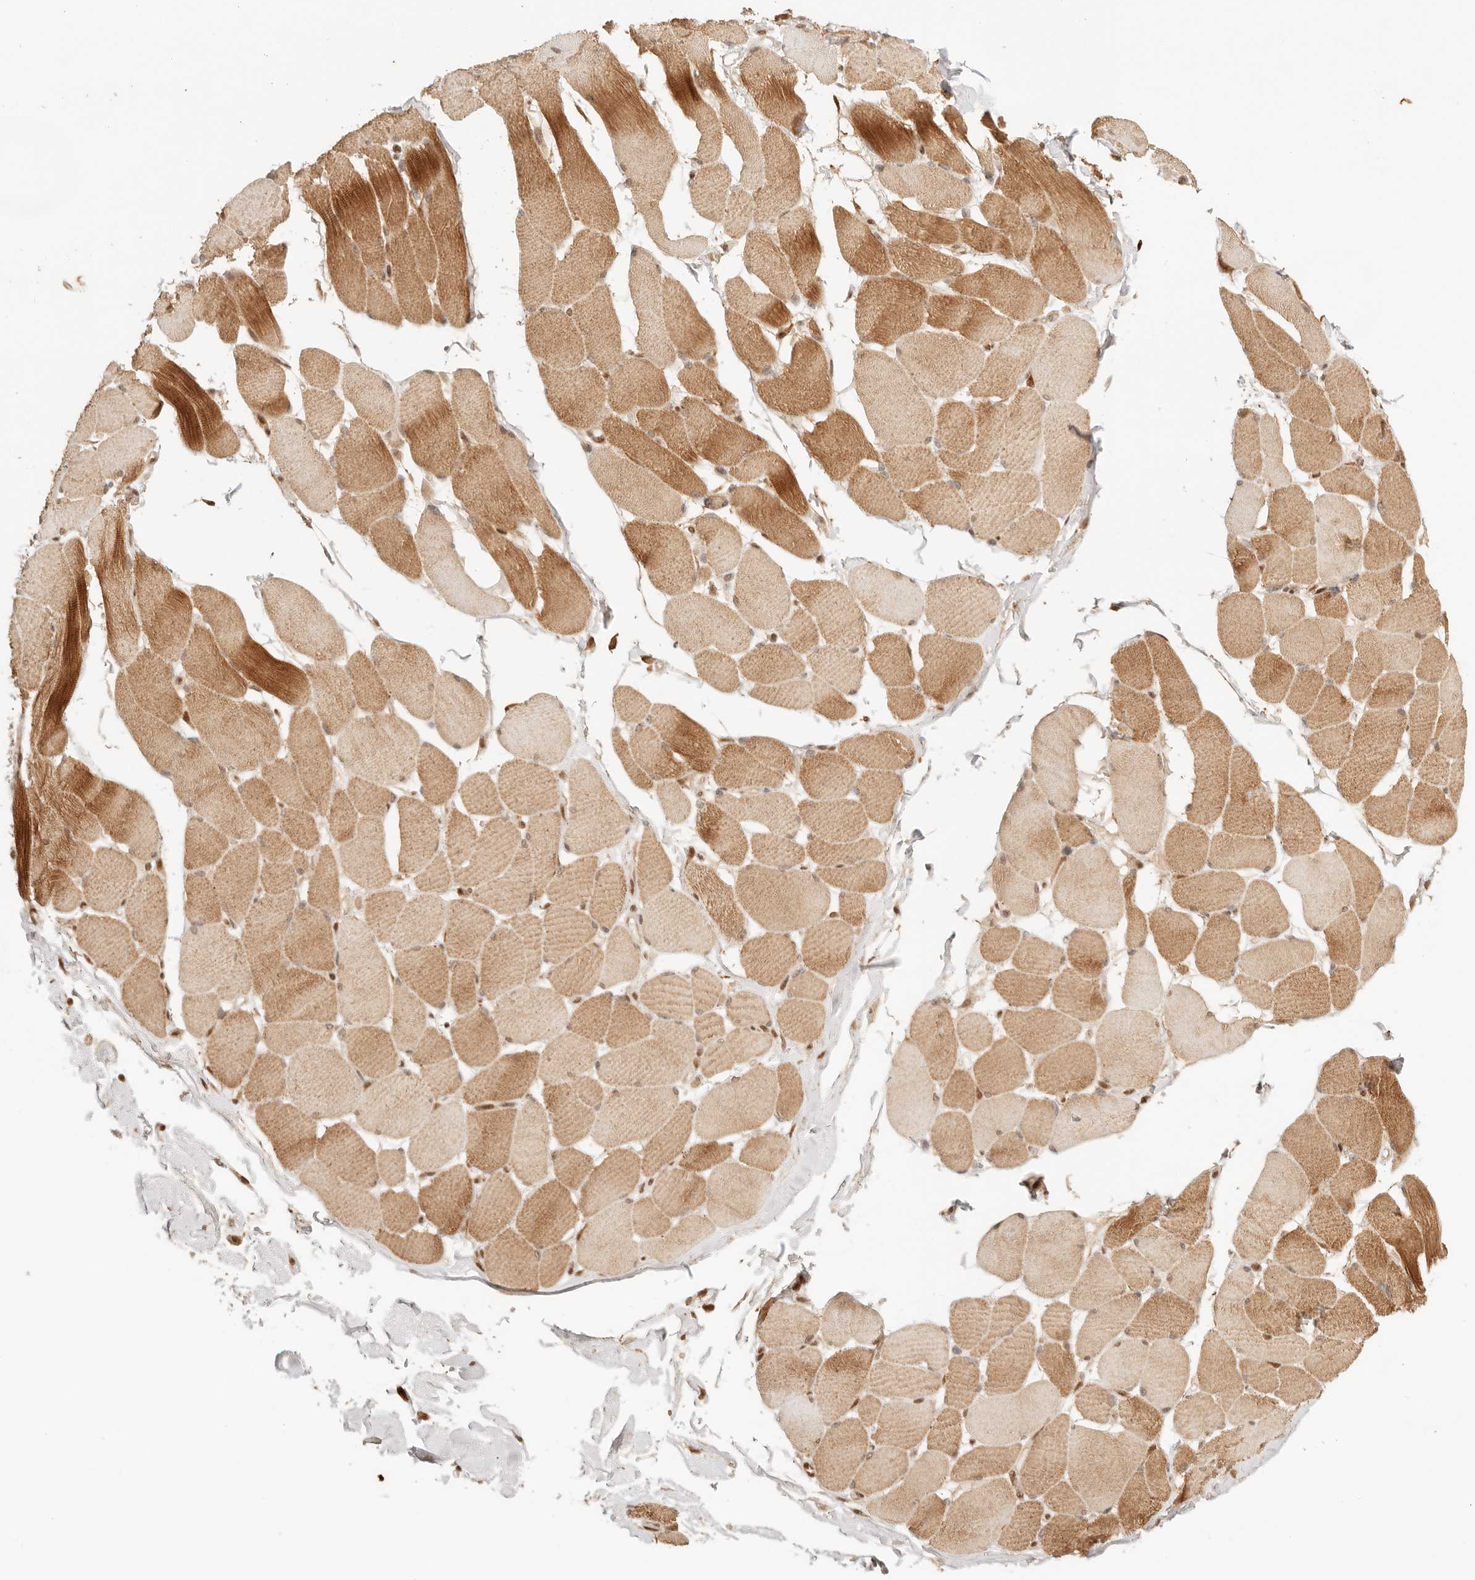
{"staining": {"intensity": "strong", "quantity": "25%-75%", "location": "cytoplasmic/membranous"}, "tissue": "skeletal muscle", "cell_type": "Myocytes", "image_type": "normal", "snomed": [{"axis": "morphology", "description": "Normal tissue, NOS"}, {"axis": "topography", "description": "Skin"}, {"axis": "topography", "description": "Skeletal muscle"}], "caption": "This is an image of immunohistochemistry staining of normal skeletal muscle, which shows strong staining in the cytoplasmic/membranous of myocytes.", "gene": "GTF2E2", "patient": {"sex": "male", "age": 83}}